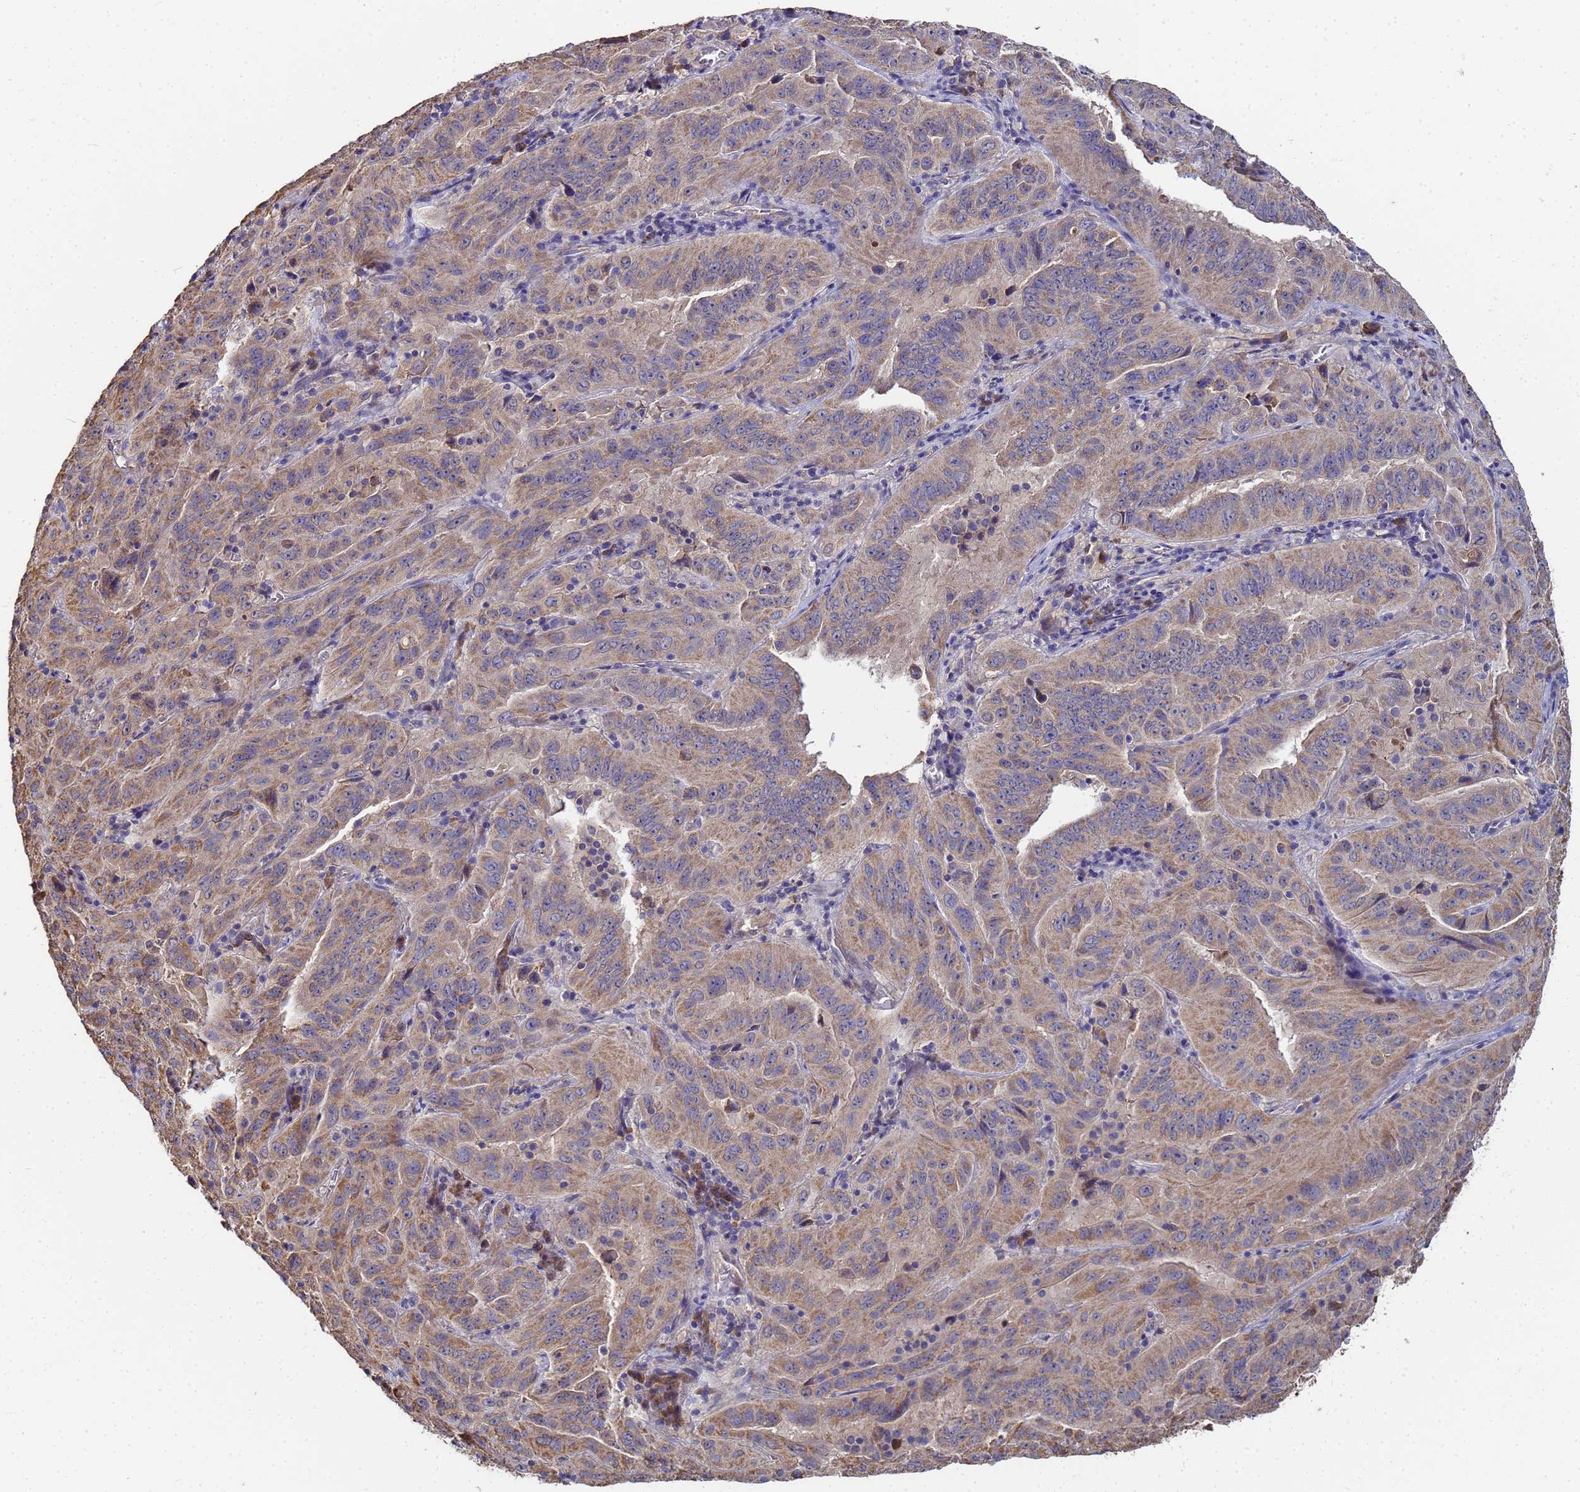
{"staining": {"intensity": "moderate", "quantity": "25%-75%", "location": "cytoplasmic/membranous"}, "tissue": "pancreatic cancer", "cell_type": "Tumor cells", "image_type": "cancer", "snomed": [{"axis": "morphology", "description": "Adenocarcinoma, NOS"}, {"axis": "topography", "description": "Pancreas"}], "caption": "About 25%-75% of tumor cells in human adenocarcinoma (pancreatic) exhibit moderate cytoplasmic/membranous protein positivity as visualized by brown immunohistochemical staining.", "gene": "C5orf34", "patient": {"sex": "male", "age": 63}}